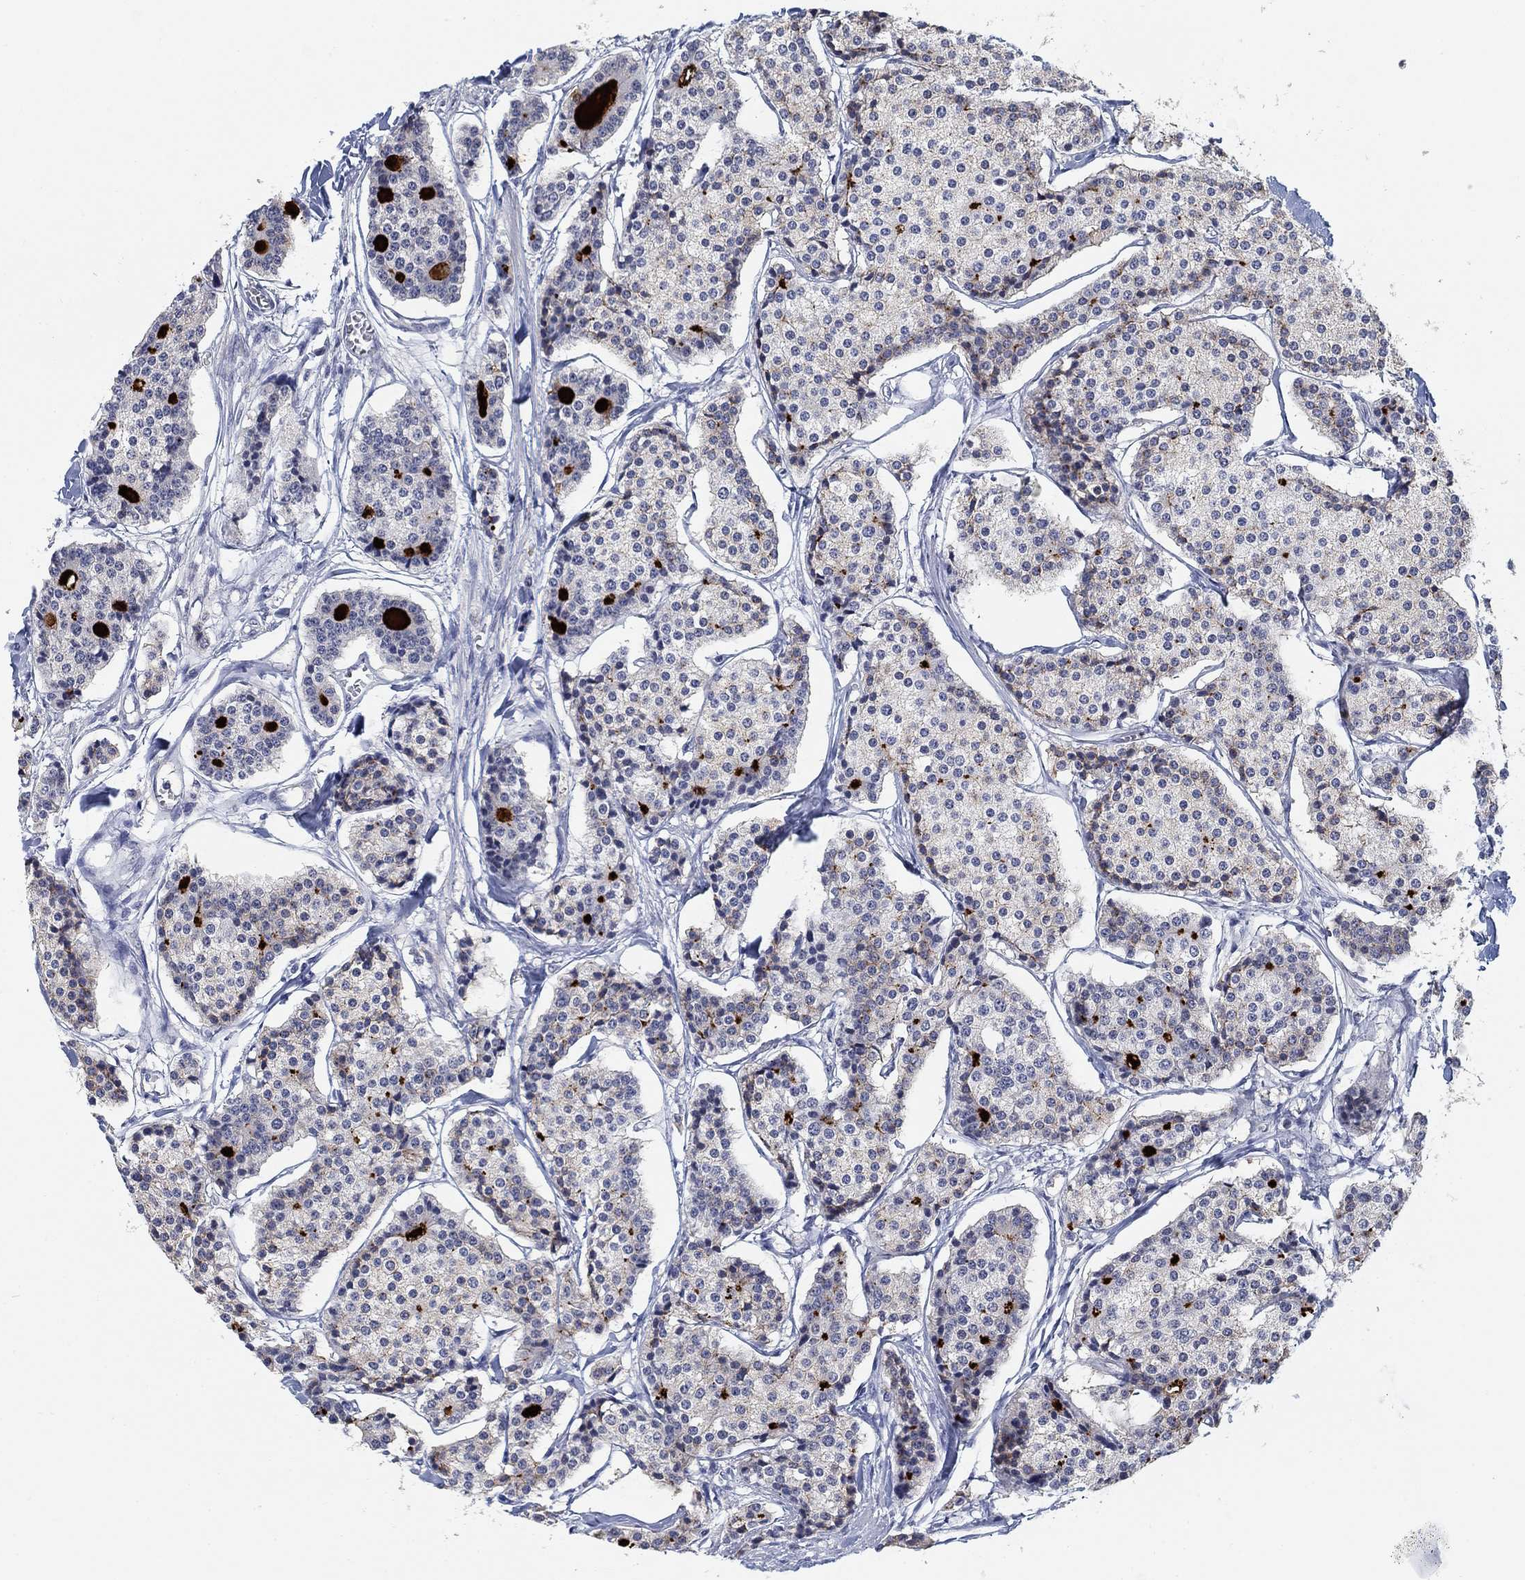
{"staining": {"intensity": "negative", "quantity": "none", "location": "none"}, "tissue": "carcinoid", "cell_type": "Tumor cells", "image_type": "cancer", "snomed": [{"axis": "morphology", "description": "Carcinoid, malignant, NOS"}, {"axis": "topography", "description": "Small intestine"}], "caption": "Immunohistochemistry histopathology image of neoplastic tissue: human malignant carcinoid stained with DAB (3,3'-diaminobenzidine) reveals no significant protein expression in tumor cells.", "gene": "CLUL1", "patient": {"sex": "female", "age": 65}}